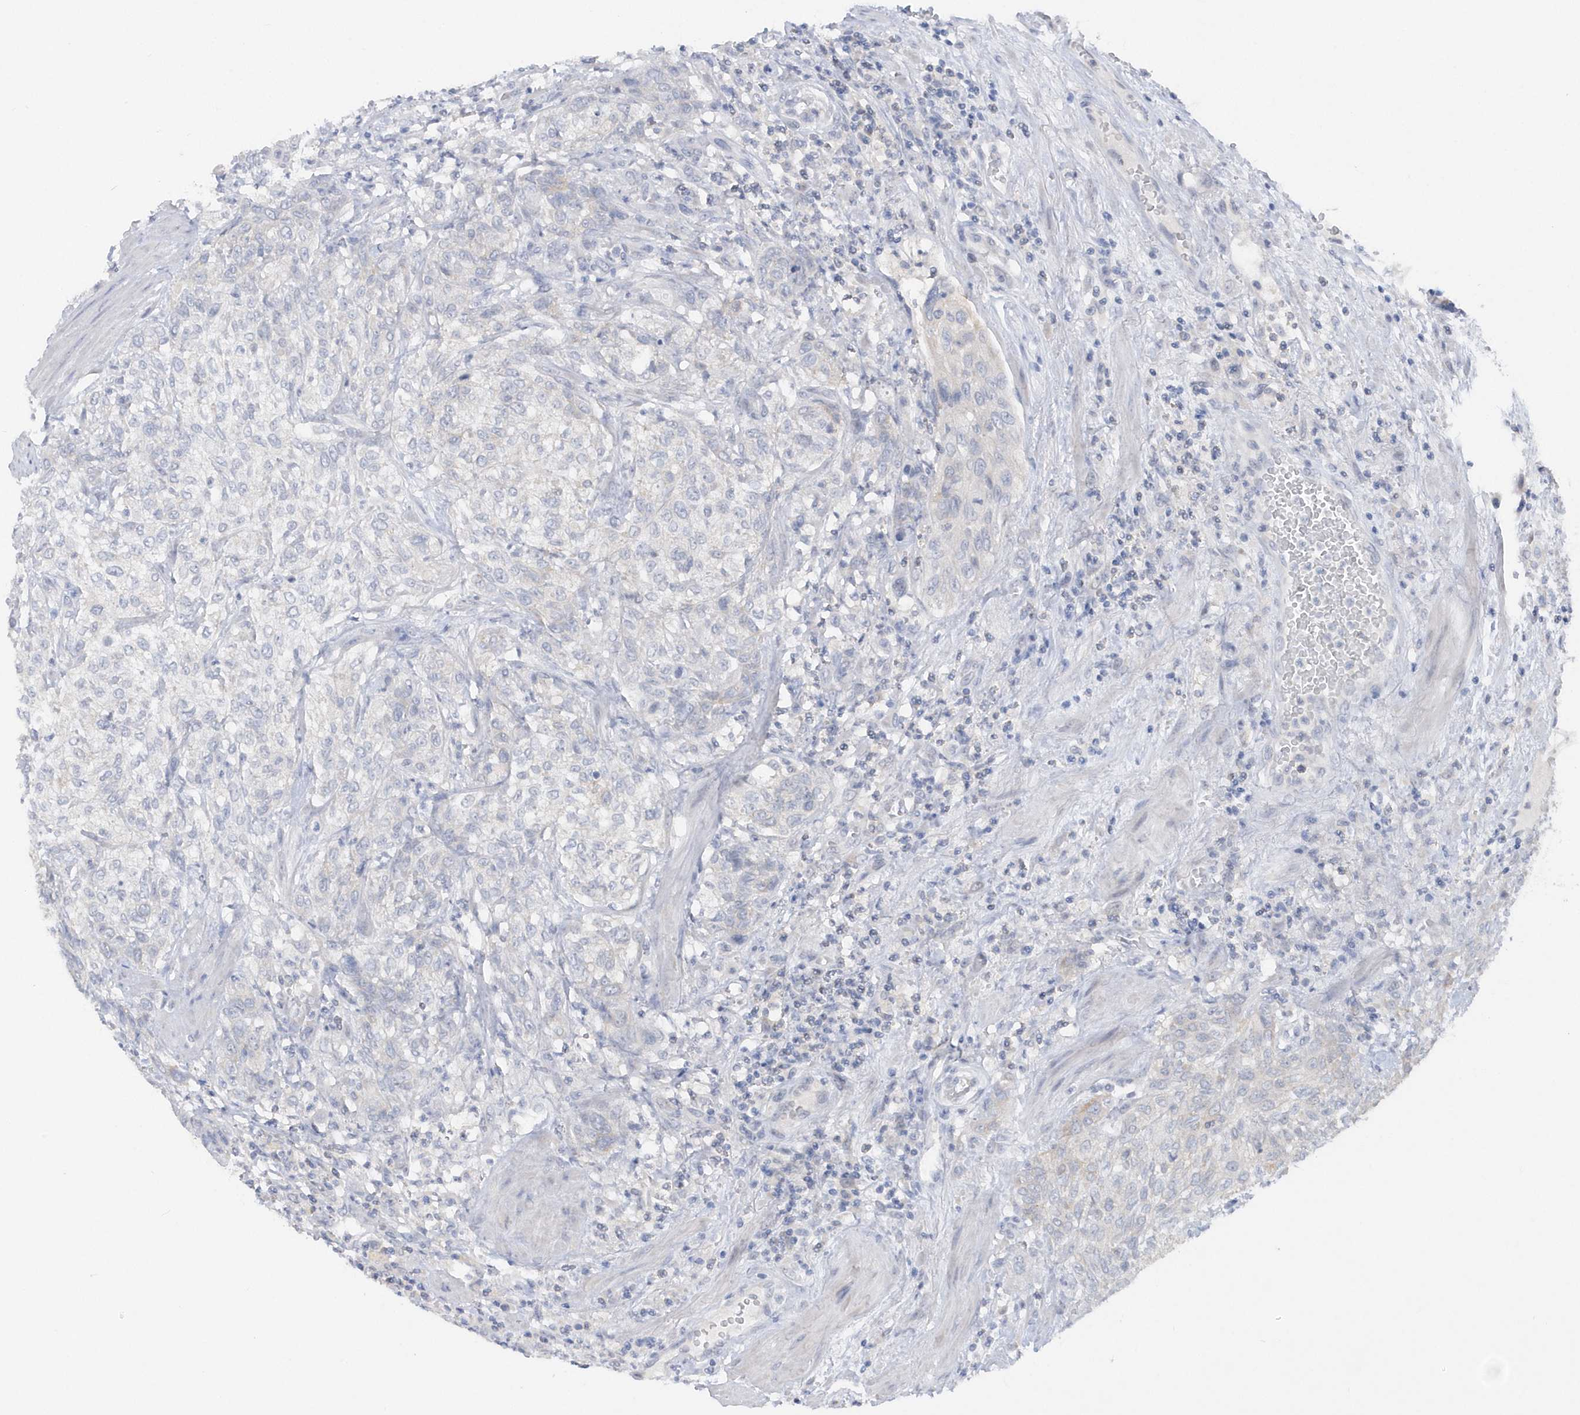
{"staining": {"intensity": "weak", "quantity": "<25%", "location": "cytoplasmic/membranous"}, "tissue": "urothelial cancer", "cell_type": "Tumor cells", "image_type": "cancer", "snomed": [{"axis": "morphology", "description": "Urothelial carcinoma, High grade"}, {"axis": "topography", "description": "Urinary bladder"}], "caption": "DAB (3,3'-diaminobenzidine) immunohistochemical staining of human urothelial cancer reveals no significant expression in tumor cells.", "gene": "RPE", "patient": {"sex": "male", "age": 35}}